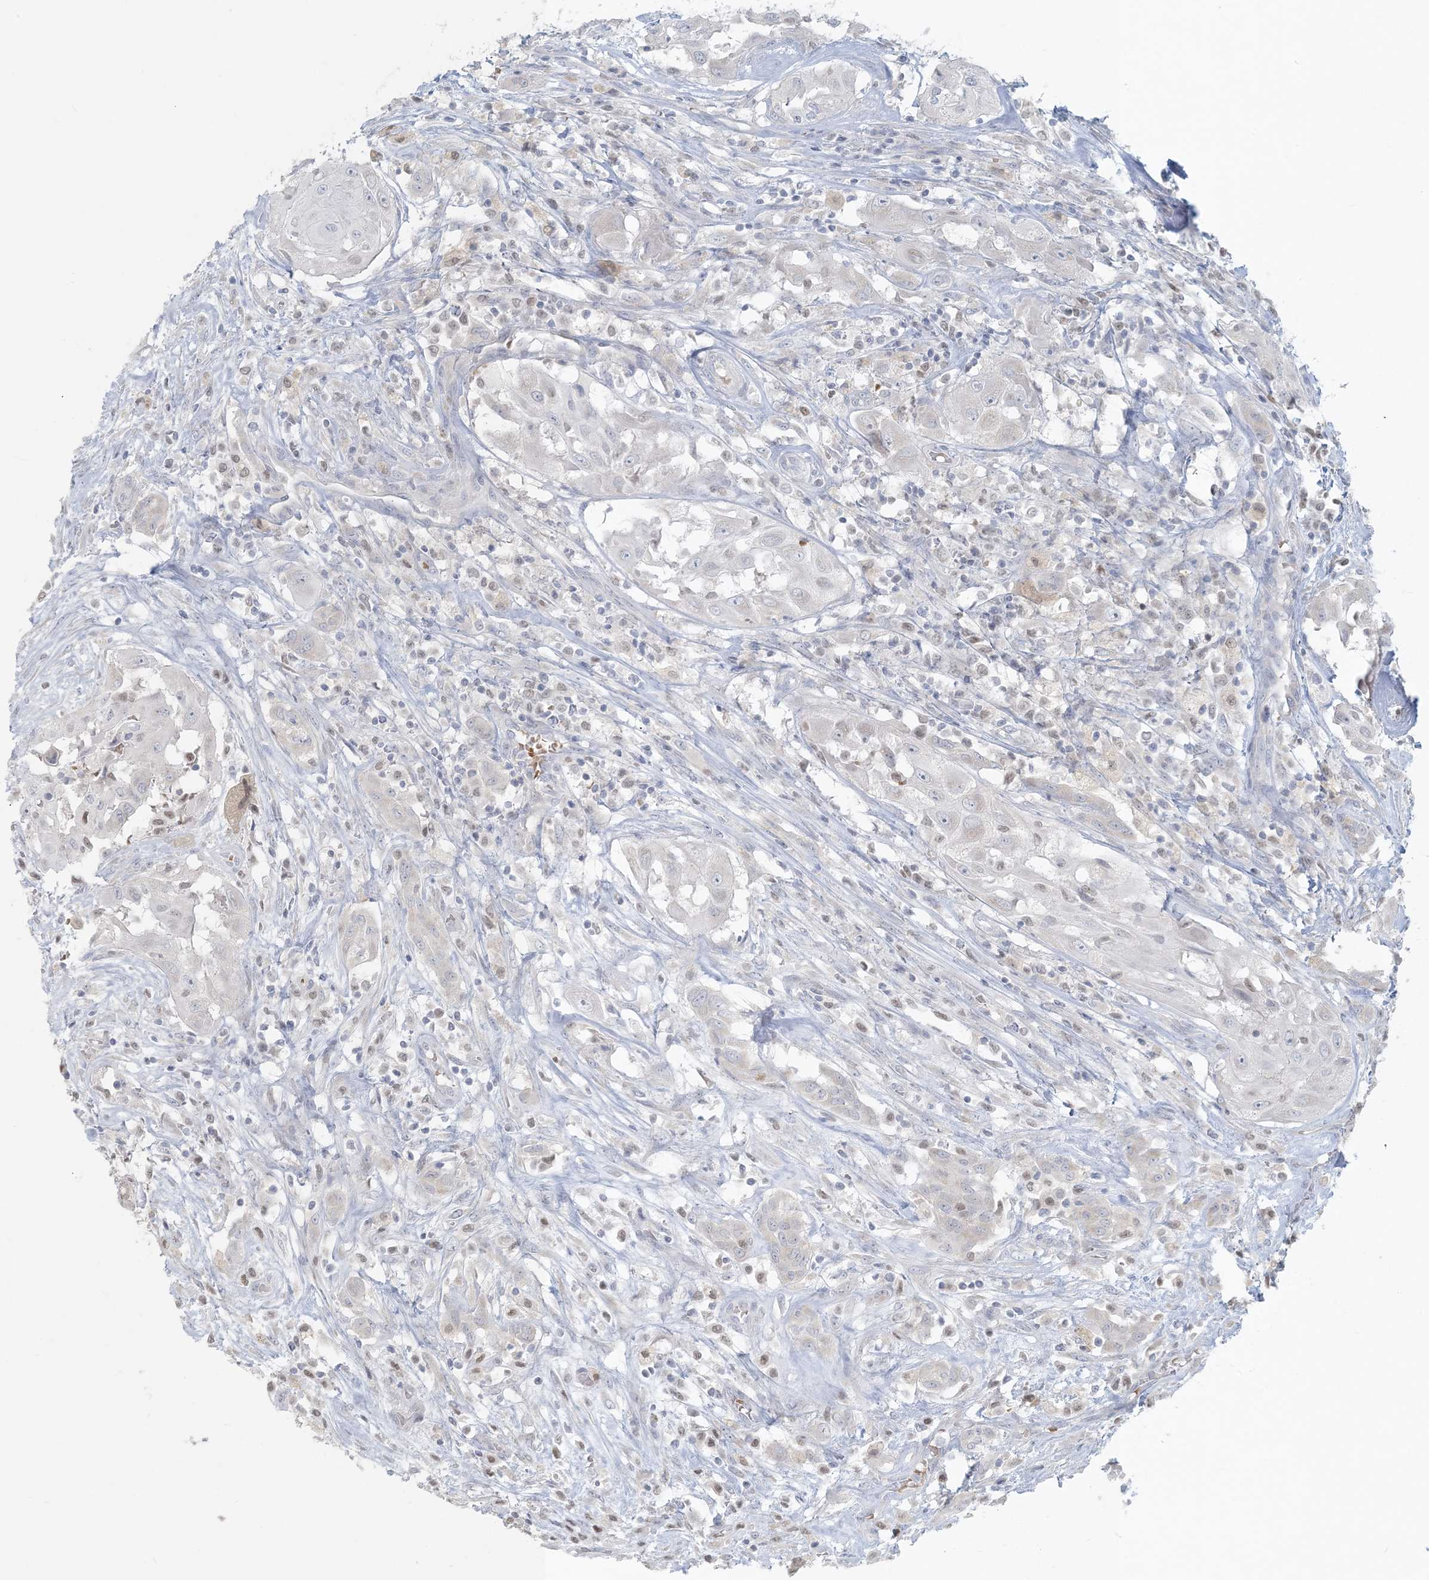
{"staining": {"intensity": "negative", "quantity": "none", "location": "none"}, "tissue": "thyroid cancer", "cell_type": "Tumor cells", "image_type": "cancer", "snomed": [{"axis": "morphology", "description": "Papillary adenocarcinoma, NOS"}, {"axis": "topography", "description": "Thyroid gland"}], "caption": "This is an immunohistochemistry micrograph of human thyroid cancer. There is no positivity in tumor cells.", "gene": "CTDNEP1", "patient": {"sex": "female", "age": 59}}